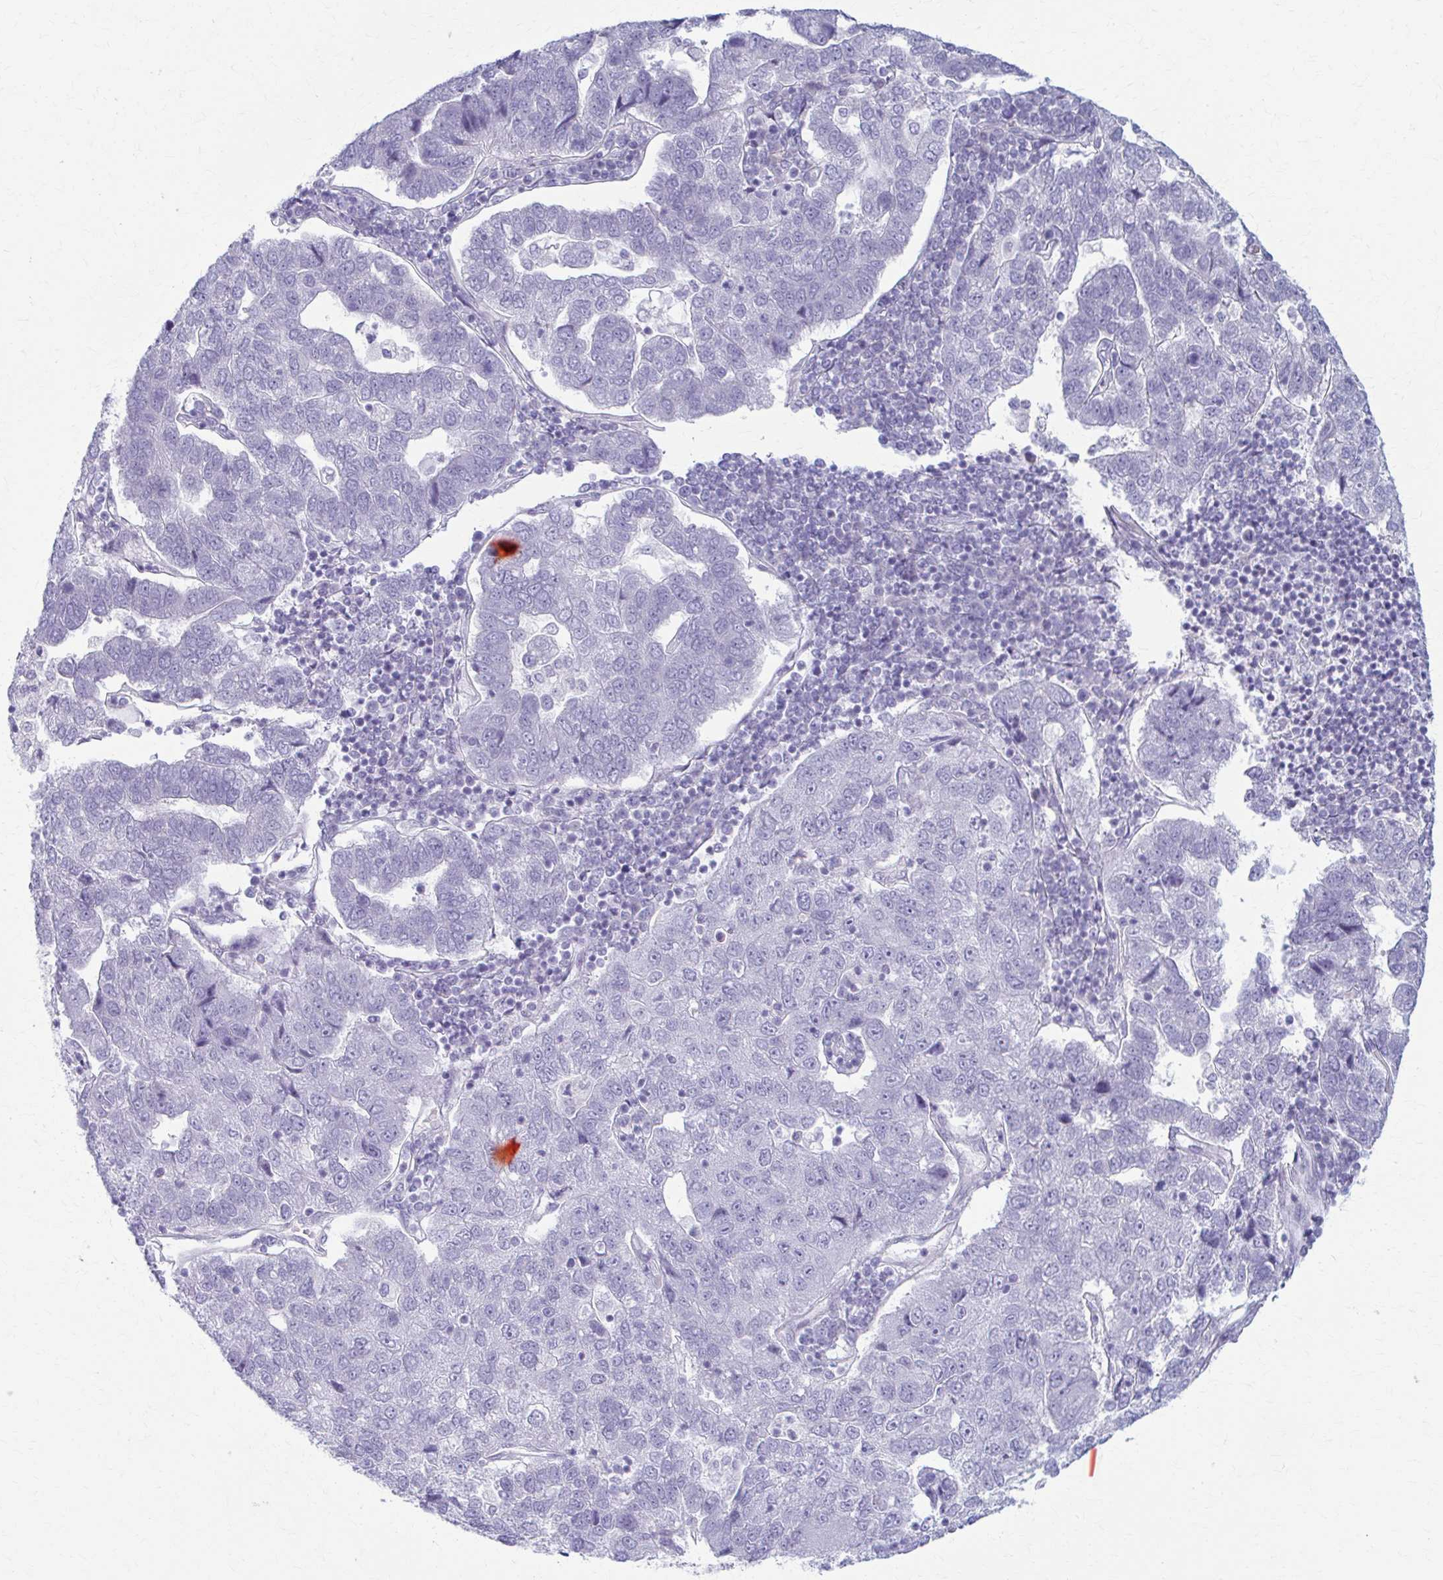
{"staining": {"intensity": "negative", "quantity": "none", "location": "none"}, "tissue": "pancreatic cancer", "cell_type": "Tumor cells", "image_type": "cancer", "snomed": [{"axis": "morphology", "description": "Adenocarcinoma, NOS"}, {"axis": "topography", "description": "Pancreas"}], "caption": "Immunohistochemistry (IHC) image of adenocarcinoma (pancreatic) stained for a protein (brown), which shows no staining in tumor cells. (Brightfield microscopy of DAB (3,3'-diaminobenzidine) IHC at high magnification).", "gene": "PRKRA", "patient": {"sex": "female", "age": 61}}